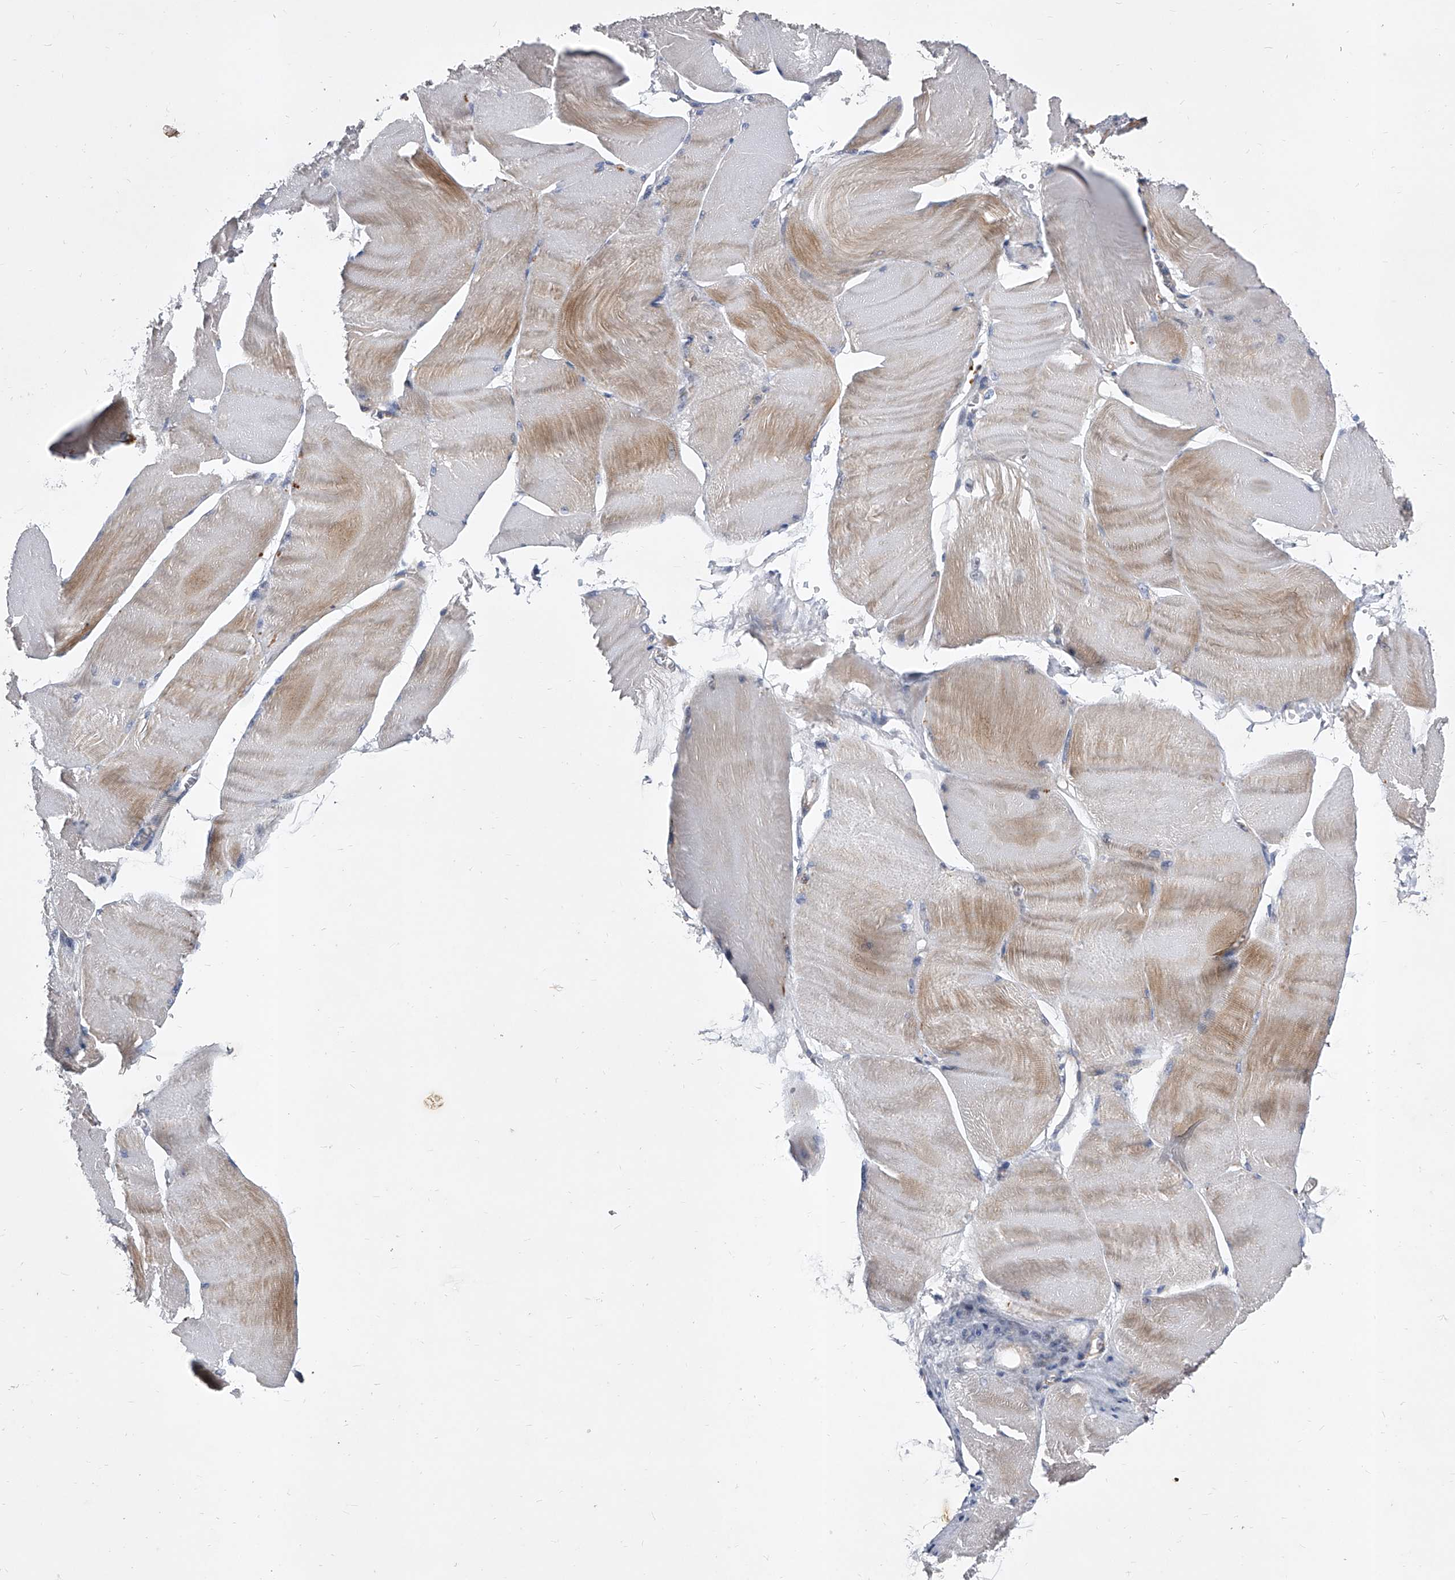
{"staining": {"intensity": "moderate", "quantity": "25%-75%", "location": "cytoplasmic/membranous"}, "tissue": "skeletal muscle", "cell_type": "Myocytes", "image_type": "normal", "snomed": [{"axis": "morphology", "description": "Normal tissue, NOS"}, {"axis": "morphology", "description": "Basal cell carcinoma"}, {"axis": "topography", "description": "Skeletal muscle"}], "caption": "Moderate cytoplasmic/membranous positivity is seen in about 25%-75% of myocytes in benign skeletal muscle. Immunohistochemistry (ihc) stains the protein in brown and the nuclei are stained blue.", "gene": "ENSG00000250424", "patient": {"sex": "female", "age": 64}}